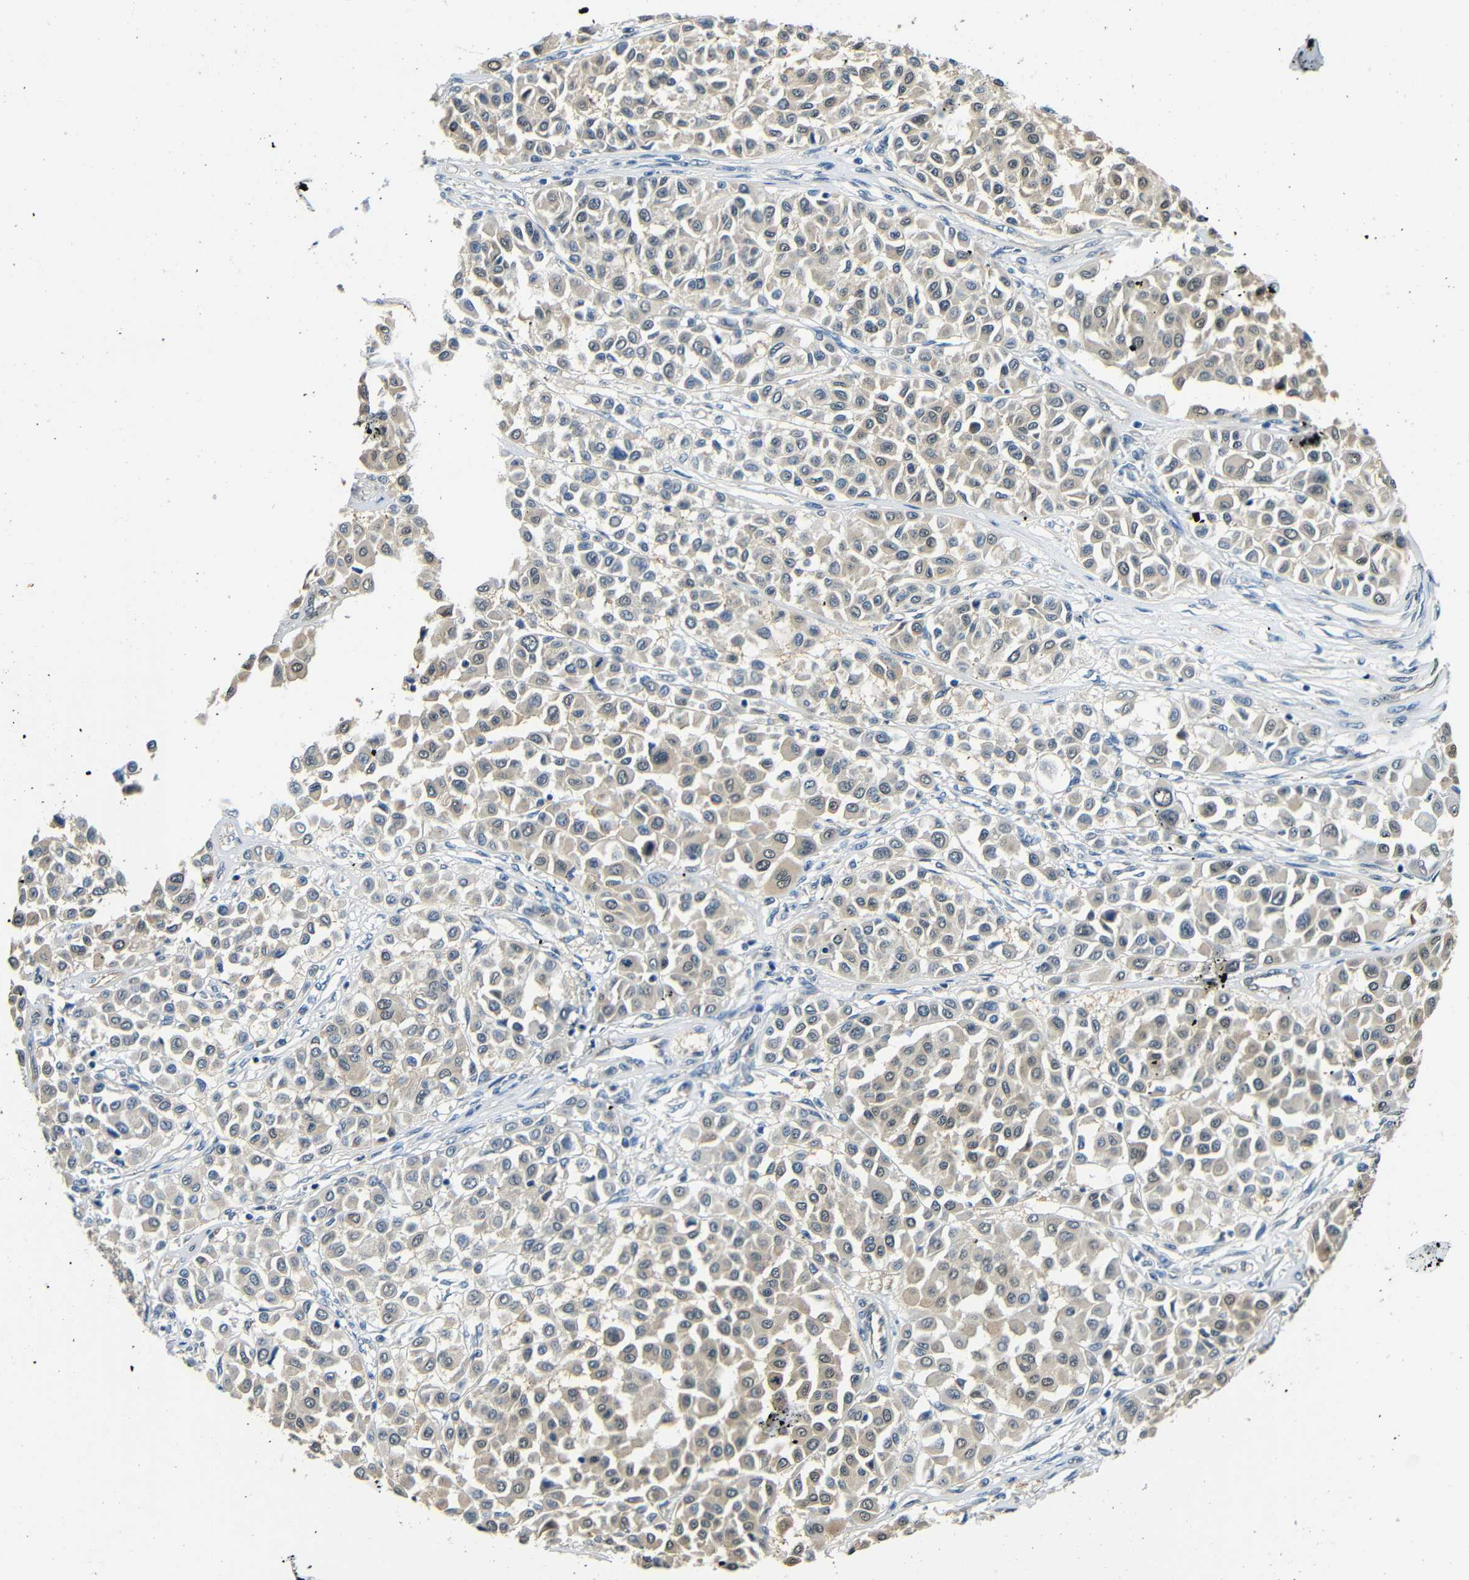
{"staining": {"intensity": "weak", "quantity": ">75%", "location": "cytoplasmic/membranous"}, "tissue": "melanoma", "cell_type": "Tumor cells", "image_type": "cancer", "snomed": [{"axis": "morphology", "description": "Malignant melanoma, Metastatic site"}, {"axis": "topography", "description": "Soft tissue"}], "caption": "Protein staining displays weak cytoplasmic/membranous staining in about >75% of tumor cells in malignant melanoma (metastatic site).", "gene": "ADAP1", "patient": {"sex": "male", "age": 41}}